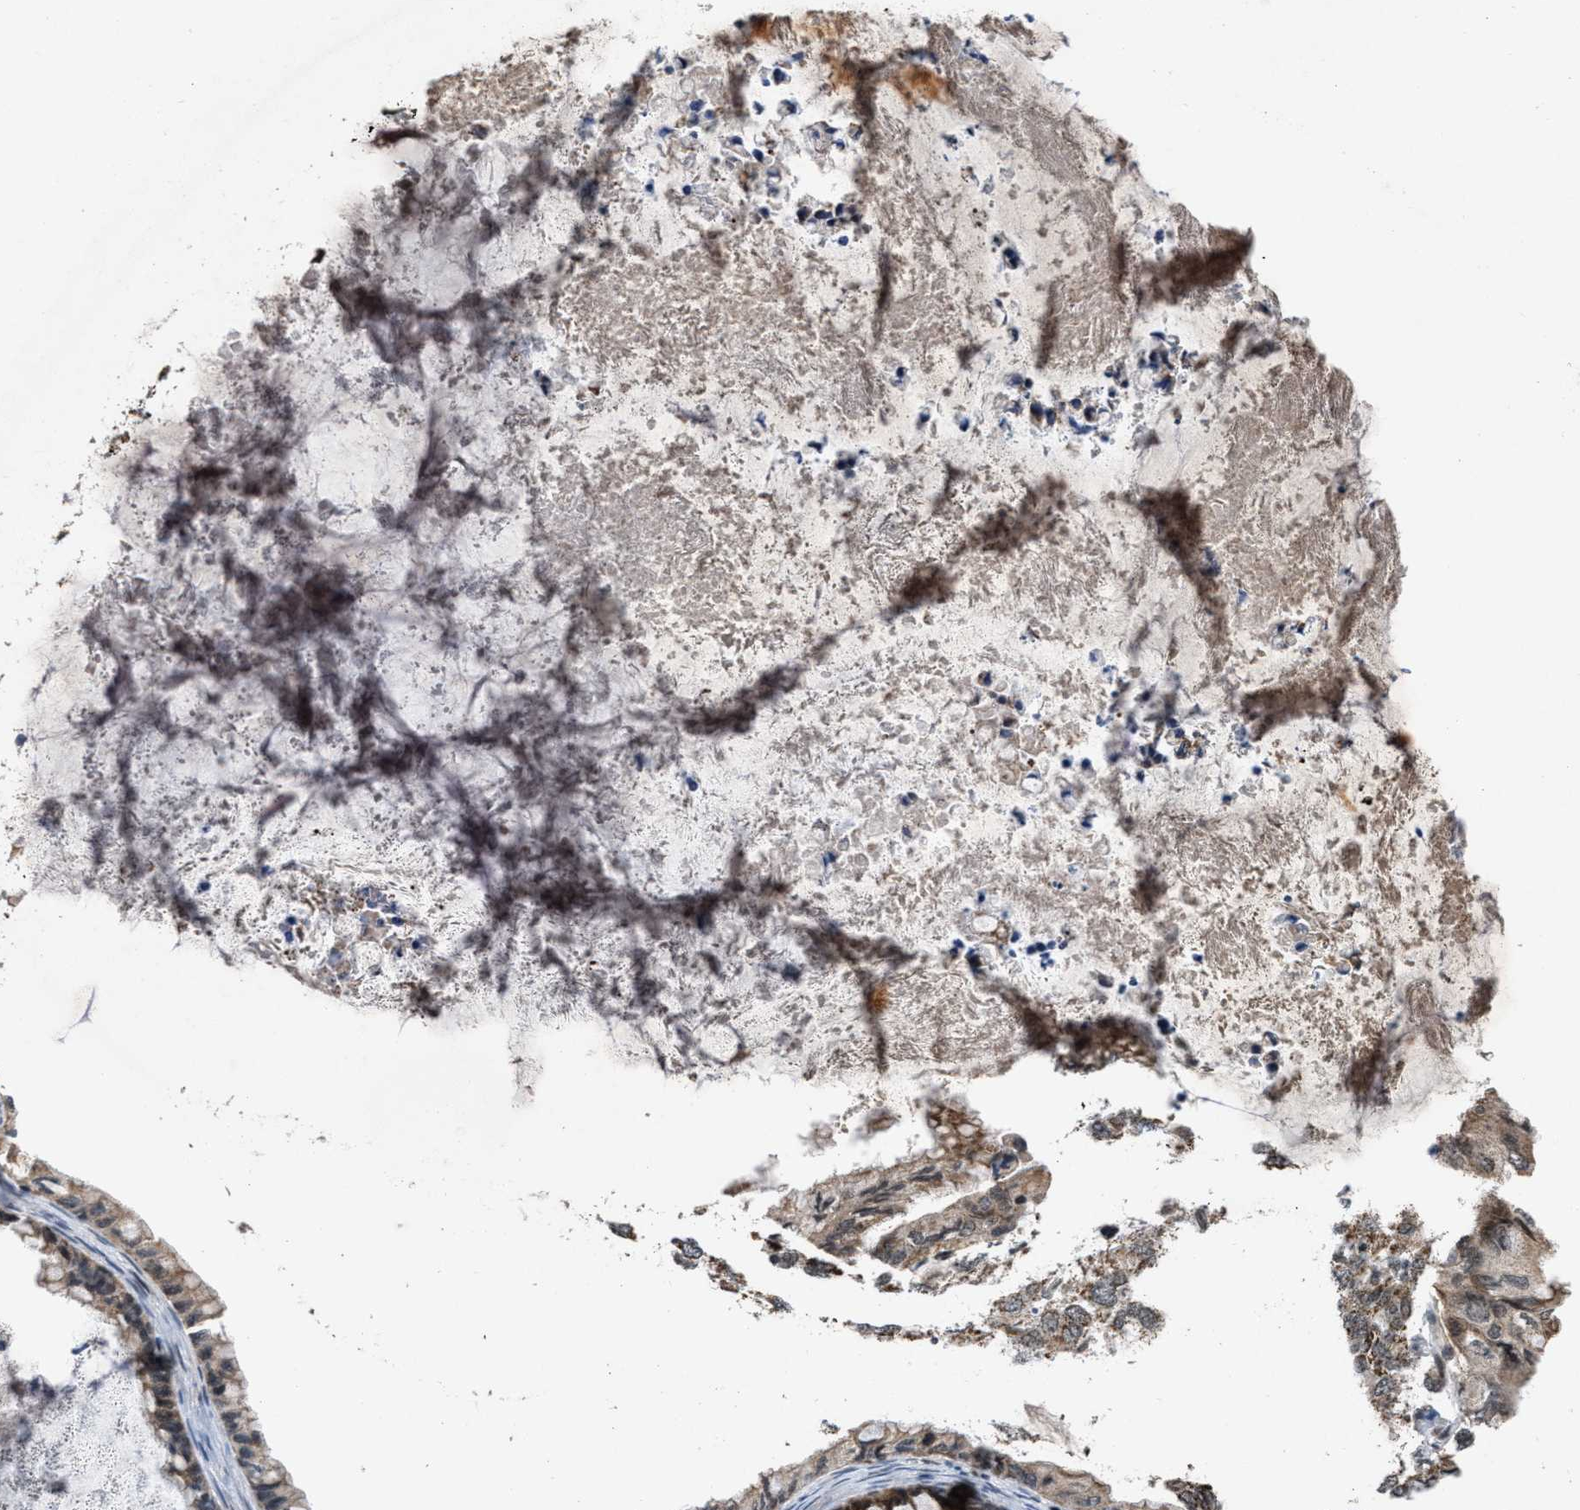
{"staining": {"intensity": "weak", "quantity": ">75%", "location": "cytoplasmic/membranous"}, "tissue": "ovarian cancer", "cell_type": "Tumor cells", "image_type": "cancer", "snomed": [{"axis": "morphology", "description": "Cystadenocarcinoma, mucinous, NOS"}, {"axis": "topography", "description": "Ovary"}], "caption": "A photomicrograph of ovarian cancer (mucinous cystadenocarcinoma) stained for a protein exhibits weak cytoplasmic/membranous brown staining in tumor cells.", "gene": "ZNHIT1", "patient": {"sex": "female", "age": 80}}